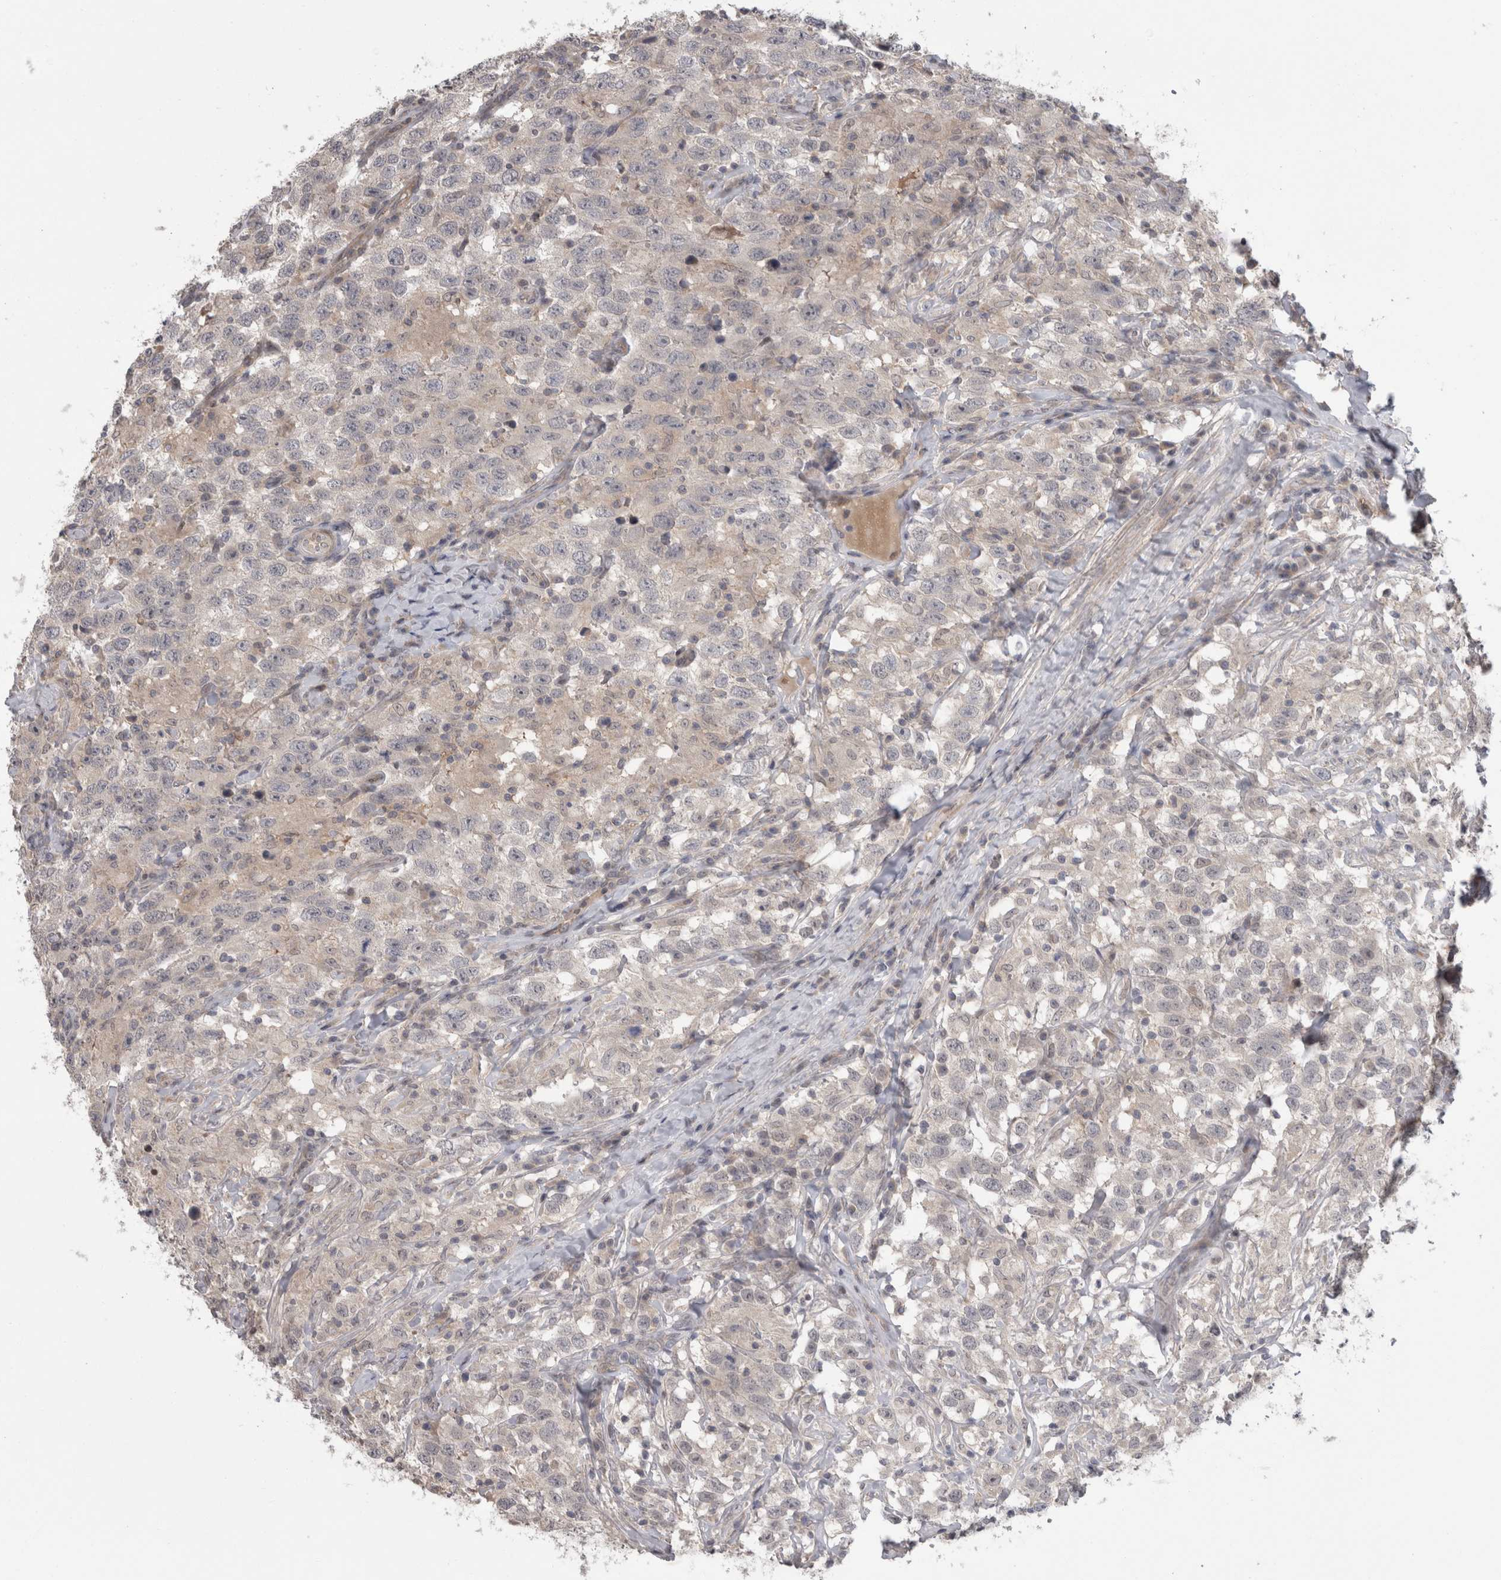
{"staining": {"intensity": "negative", "quantity": "none", "location": "none"}, "tissue": "testis cancer", "cell_type": "Tumor cells", "image_type": "cancer", "snomed": [{"axis": "morphology", "description": "Seminoma, NOS"}, {"axis": "topography", "description": "Testis"}], "caption": "Testis seminoma was stained to show a protein in brown. There is no significant positivity in tumor cells.", "gene": "MTBP", "patient": {"sex": "male", "age": 41}}